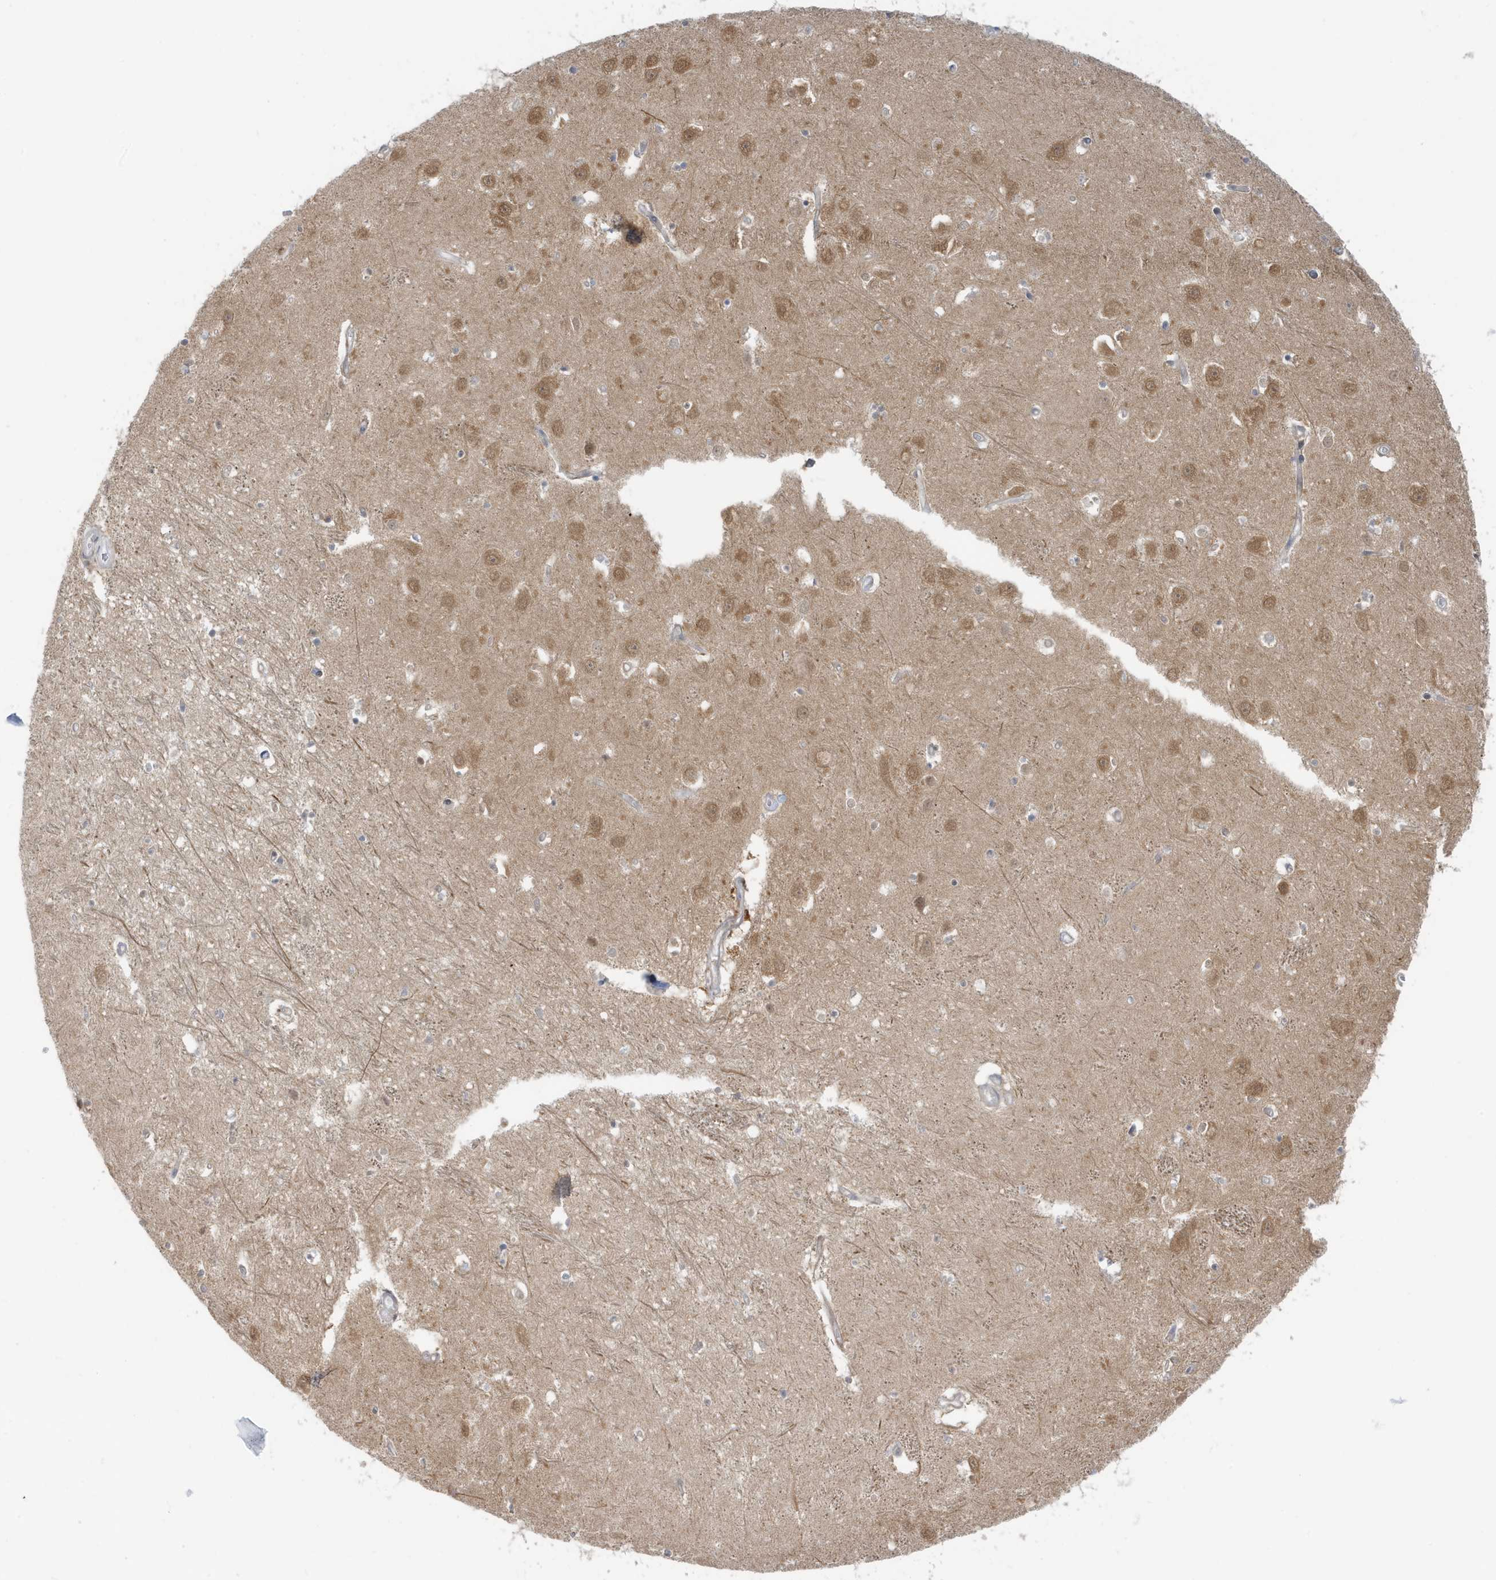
{"staining": {"intensity": "negative", "quantity": "none", "location": "none"}, "tissue": "hippocampus", "cell_type": "Glial cells", "image_type": "normal", "snomed": [{"axis": "morphology", "description": "Normal tissue, NOS"}, {"axis": "topography", "description": "Hippocampus"}], "caption": "High power microscopy photomicrograph of an IHC micrograph of normal hippocampus, revealing no significant staining in glial cells.", "gene": "OGA", "patient": {"sex": "female", "age": 64}}